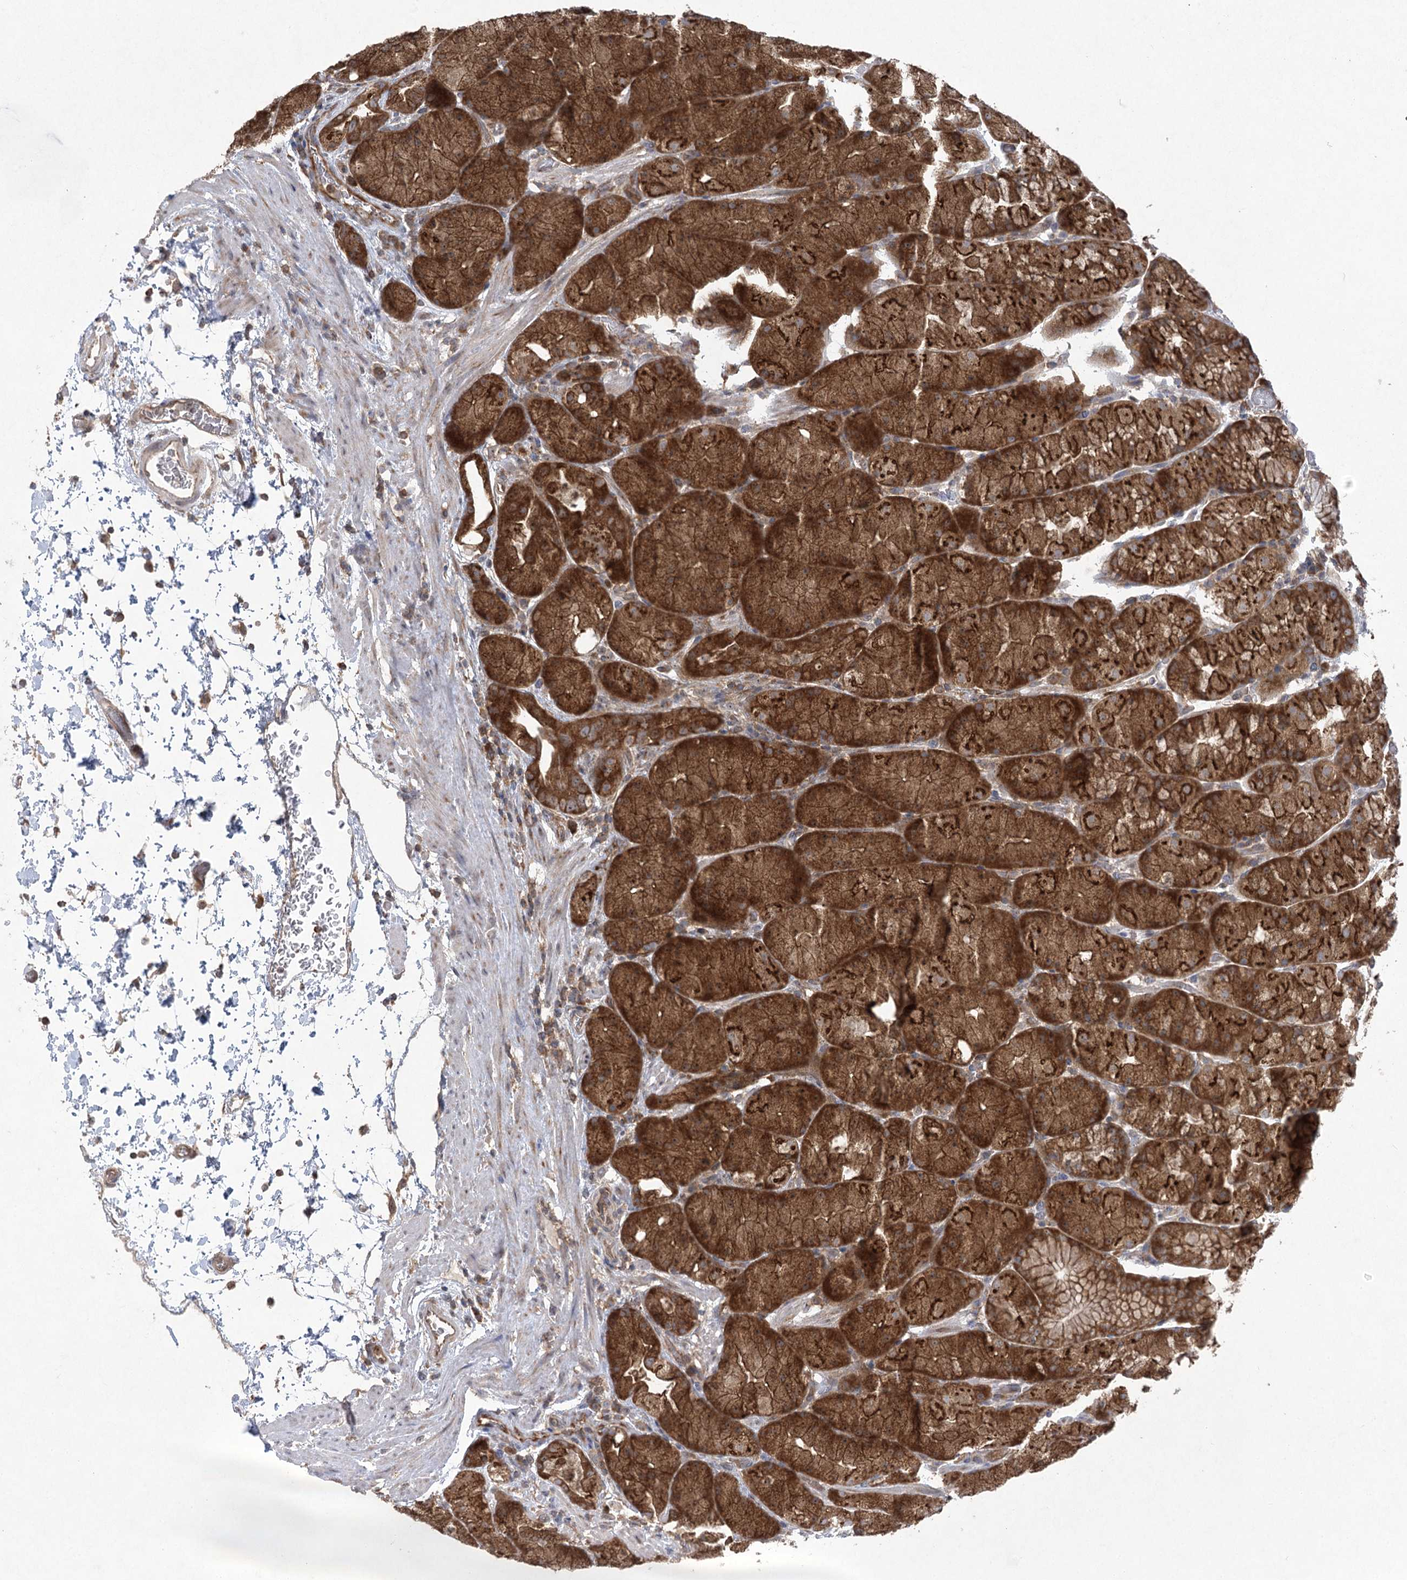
{"staining": {"intensity": "strong", "quantity": ">75%", "location": "cytoplasmic/membranous"}, "tissue": "stomach", "cell_type": "Glandular cells", "image_type": "normal", "snomed": [{"axis": "morphology", "description": "Normal tissue, NOS"}, {"axis": "topography", "description": "Stomach, upper"}, {"axis": "topography", "description": "Stomach"}], "caption": "Immunohistochemistry (DAB) staining of benign stomach reveals strong cytoplasmic/membranous protein positivity in about >75% of glandular cells.", "gene": "EIF3A", "patient": {"sex": "male", "age": 48}}